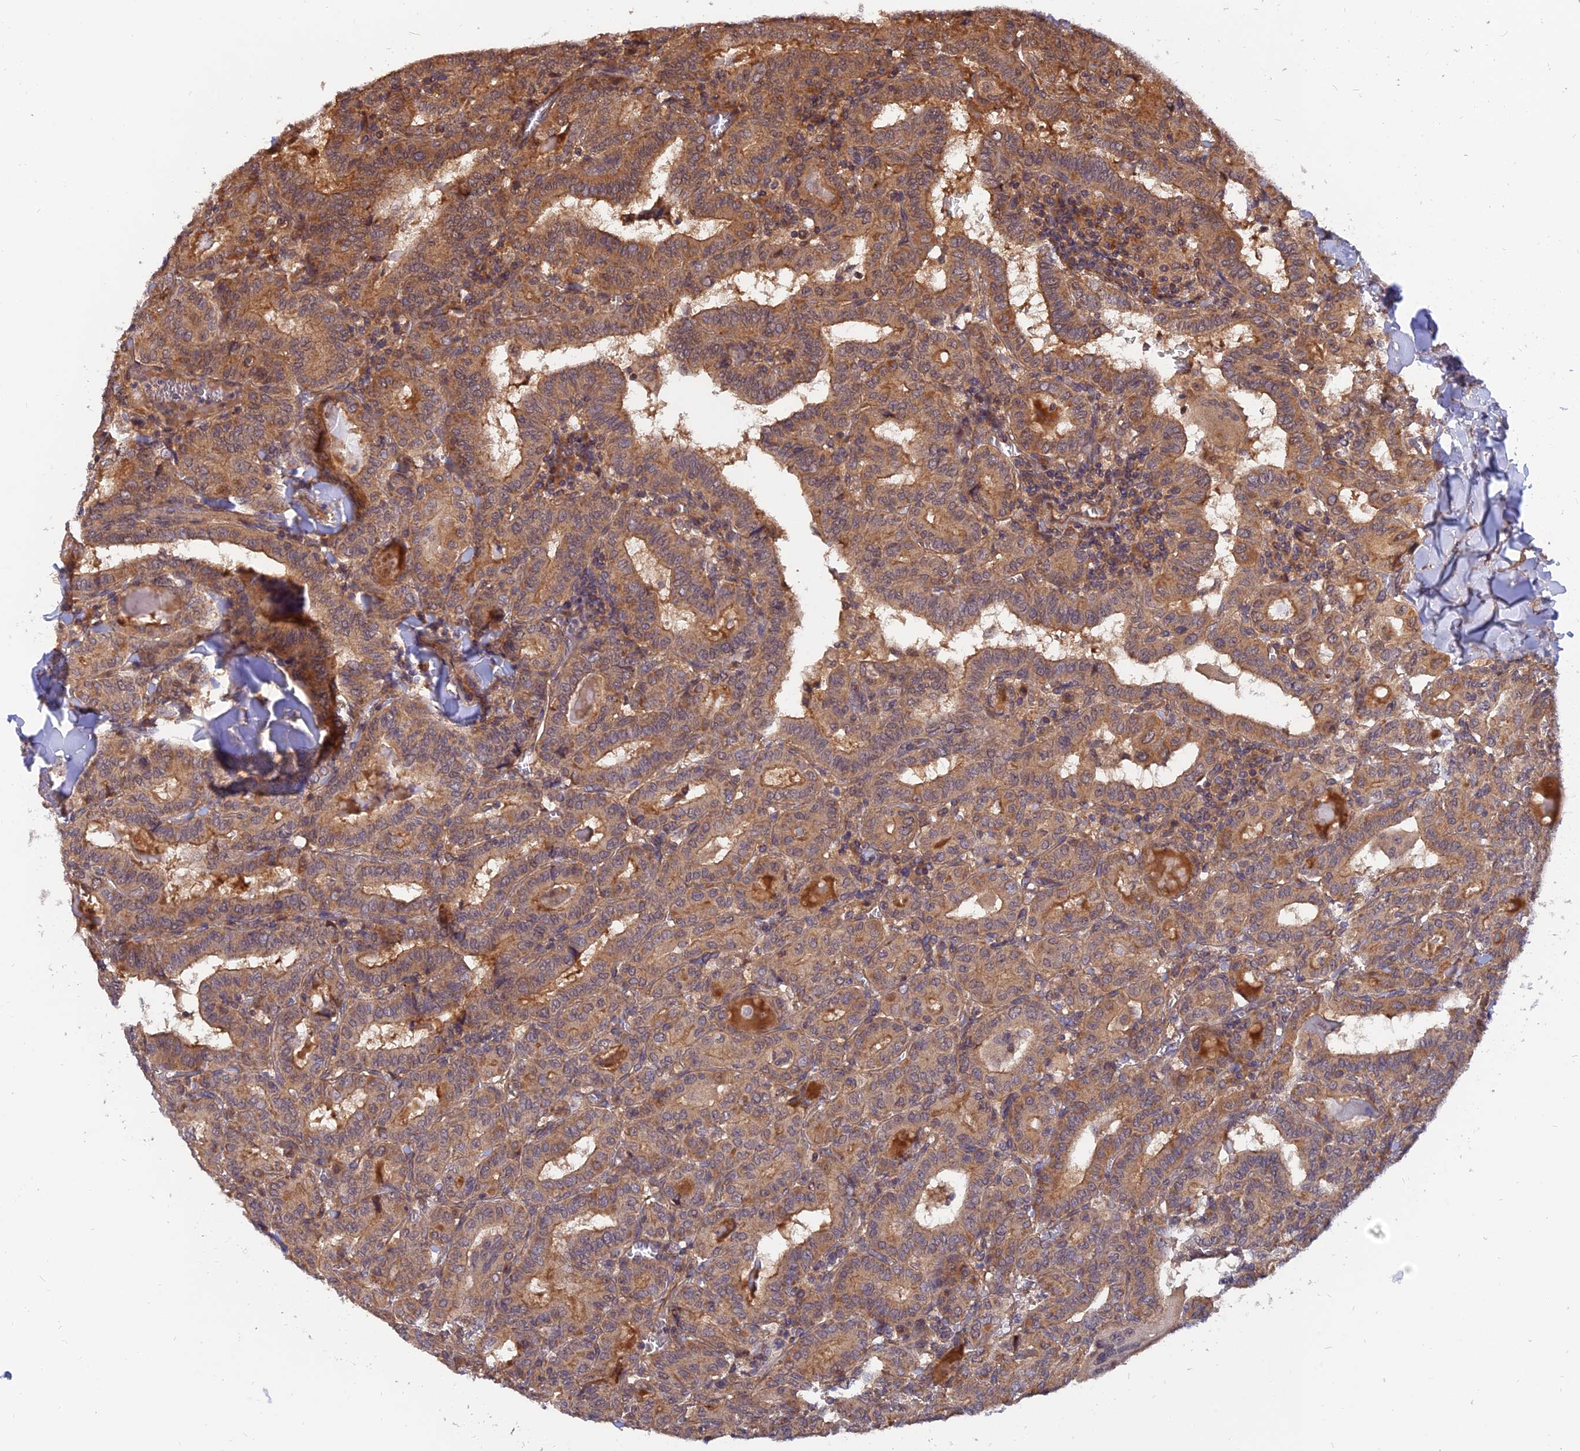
{"staining": {"intensity": "moderate", "quantity": ">75%", "location": "cytoplasmic/membranous"}, "tissue": "thyroid cancer", "cell_type": "Tumor cells", "image_type": "cancer", "snomed": [{"axis": "morphology", "description": "Papillary adenocarcinoma, NOS"}, {"axis": "topography", "description": "Thyroid gland"}], "caption": "The immunohistochemical stain shows moderate cytoplasmic/membranous expression in tumor cells of thyroid papillary adenocarcinoma tissue.", "gene": "WDR41", "patient": {"sex": "female", "age": 72}}